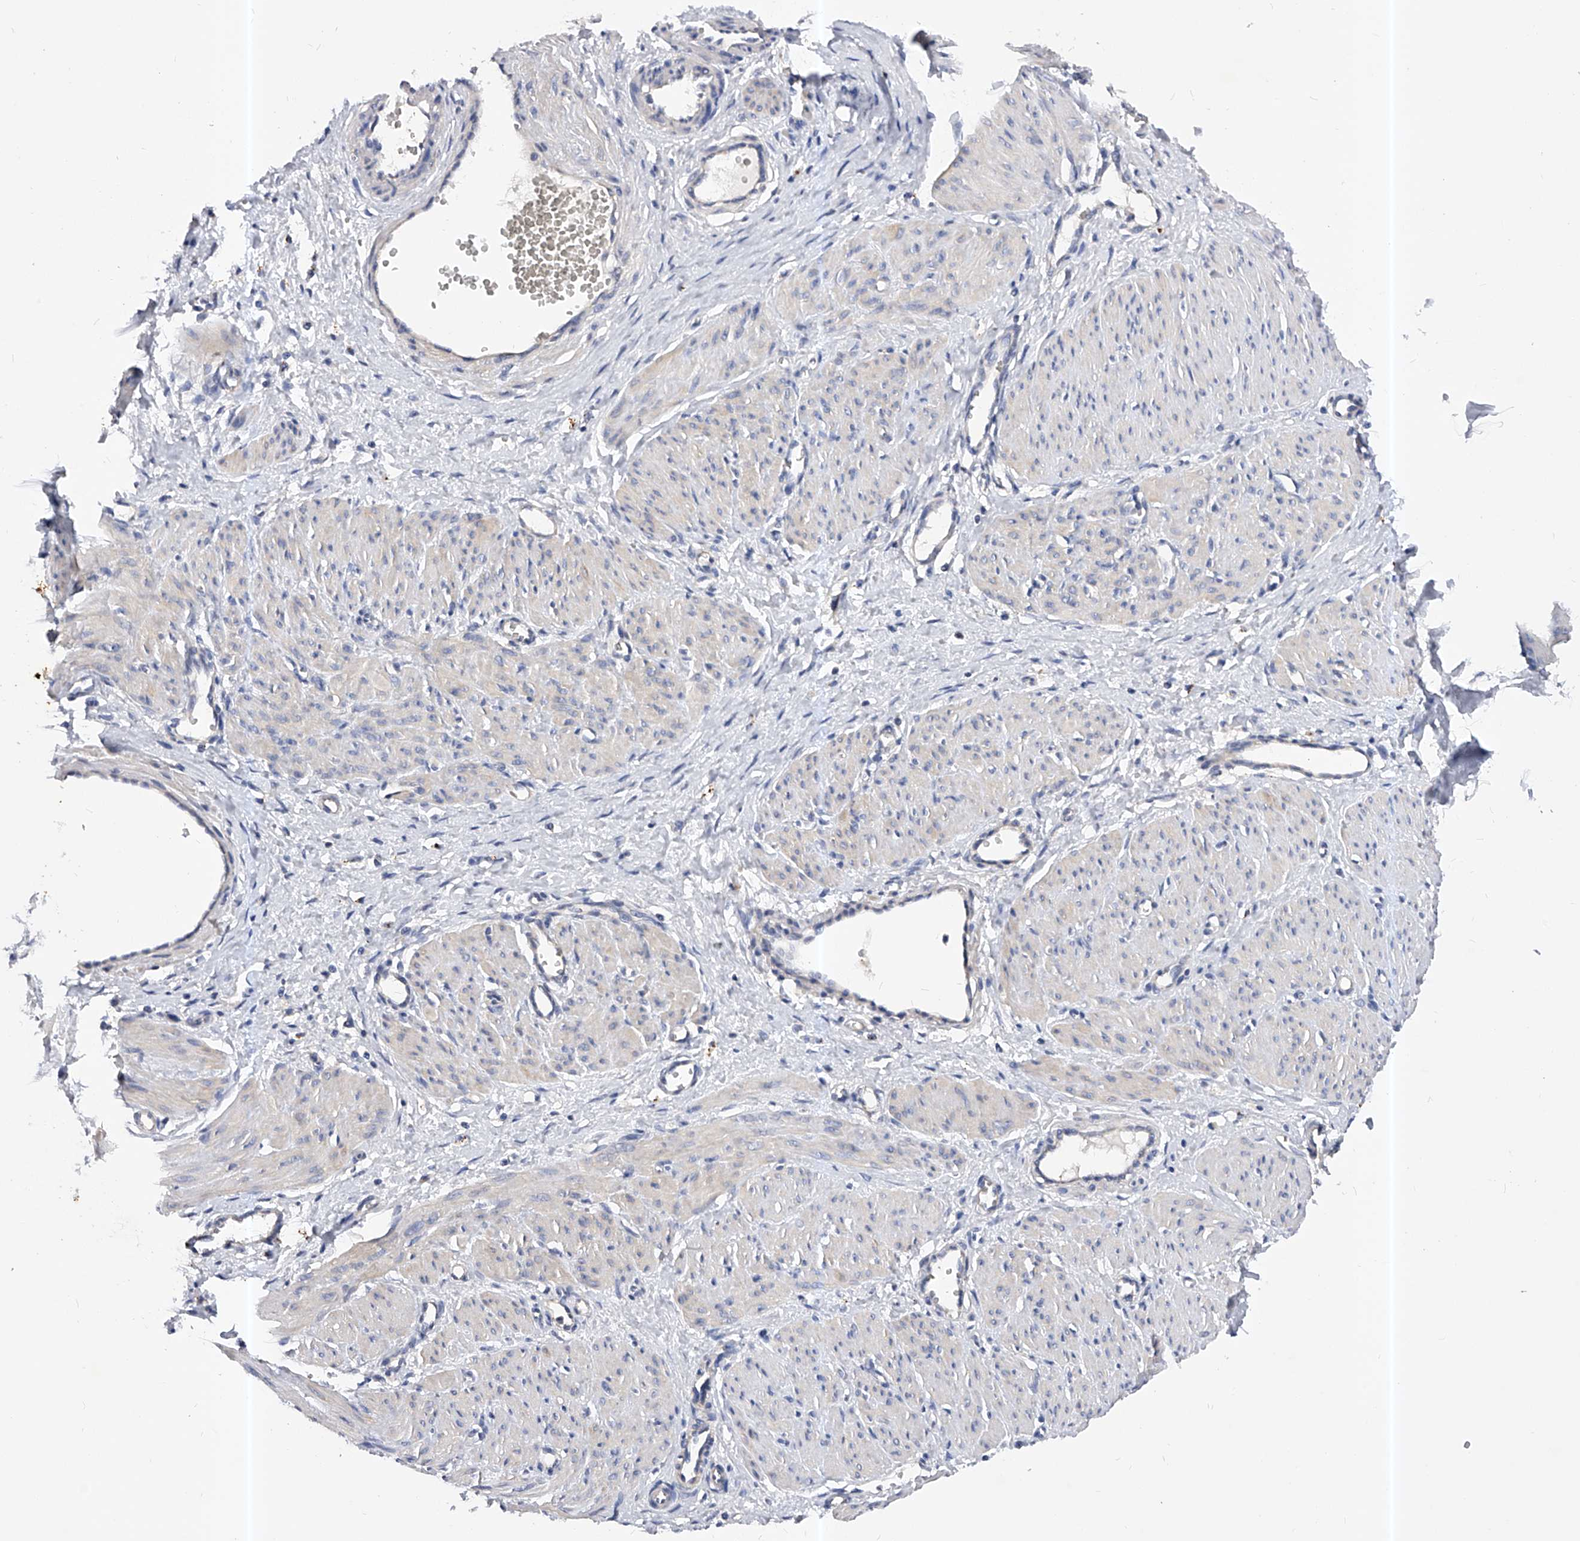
{"staining": {"intensity": "weak", "quantity": "25%-75%", "location": "cytoplasmic/membranous"}, "tissue": "smooth muscle", "cell_type": "Smooth muscle cells", "image_type": "normal", "snomed": [{"axis": "morphology", "description": "Normal tissue, NOS"}, {"axis": "topography", "description": "Endometrium"}], "caption": "Smooth muscle stained with DAB immunohistochemistry demonstrates low levels of weak cytoplasmic/membranous positivity in approximately 25%-75% of smooth muscle cells. Nuclei are stained in blue.", "gene": "PPP5C", "patient": {"sex": "female", "age": 33}}